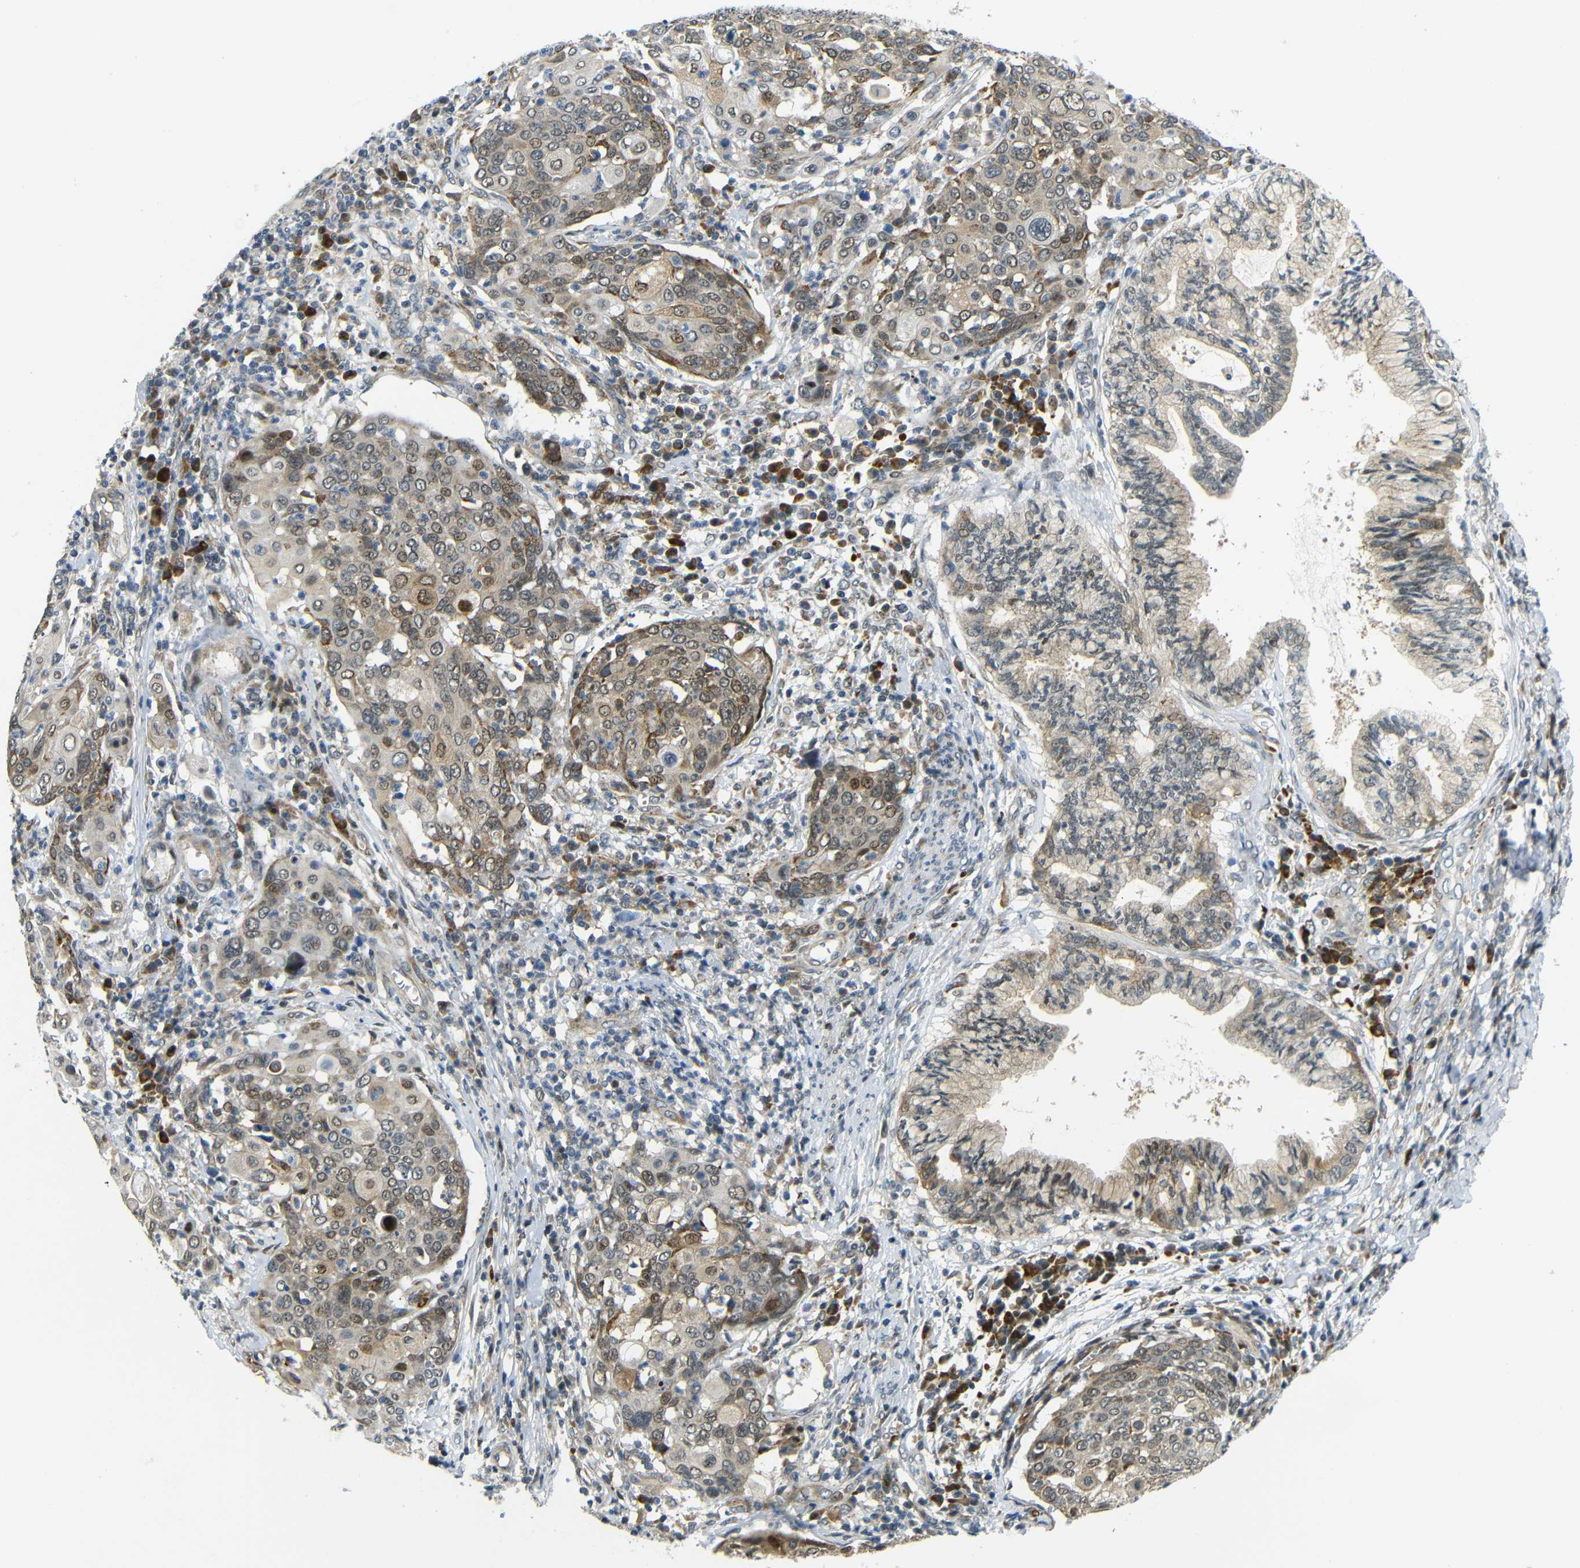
{"staining": {"intensity": "moderate", "quantity": "25%-75%", "location": "cytoplasmic/membranous,nuclear"}, "tissue": "cervical cancer", "cell_type": "Tumor cells", "image_type": "cancer", "snomed": [{"axis": "morphology", "description": "Squamous cell carcinoma, NOS"}, {"axis": "topography", "description": "Cervix"}], "caption": "DAB immunohistochemical staining of human cervical squamous cell carcinoma reveals moderate cytoplasmic/membranous and nuclear protein expression in approximately 25%-75% of tumor cells.", "gene": "SYDE1", "patient": {"sex": "female", "age": 40}}